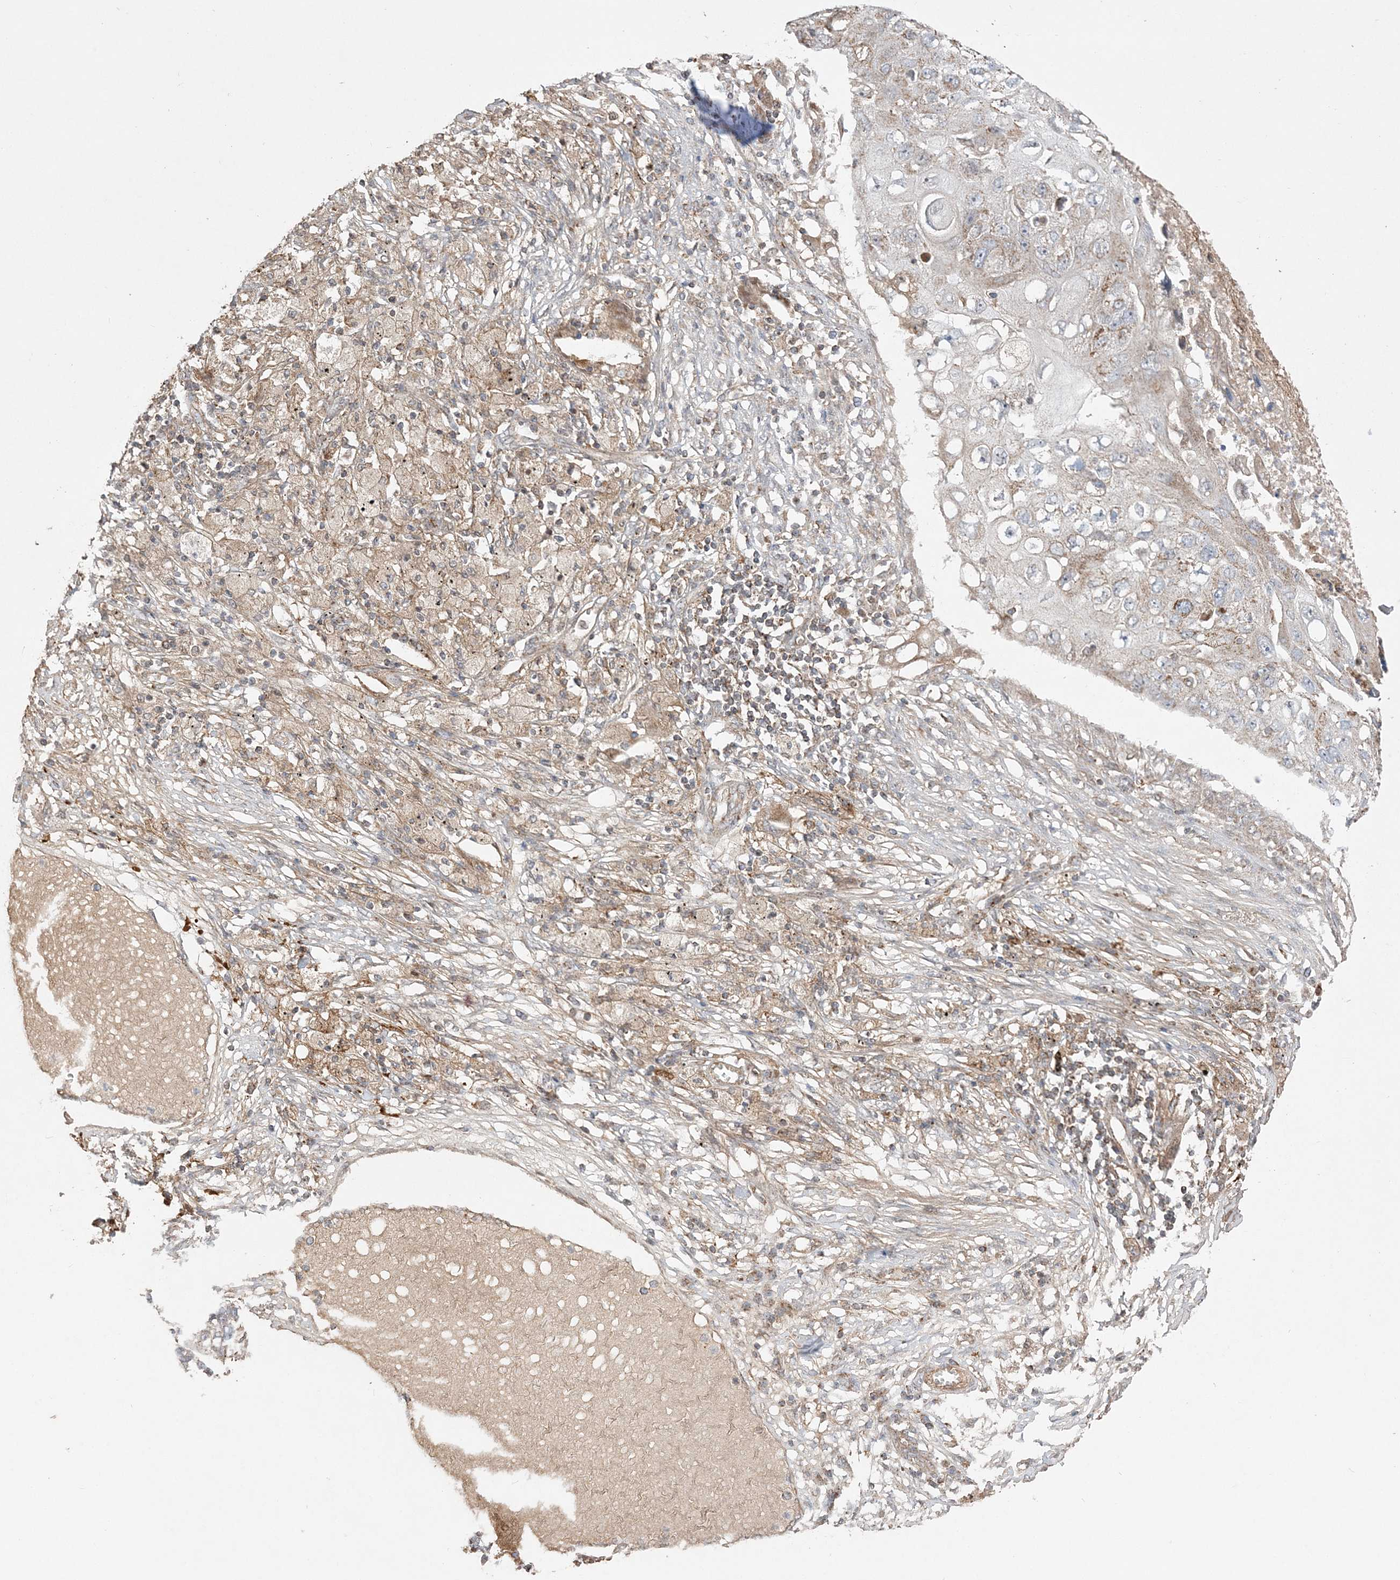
{"staining": {"intensity": "weak", "quantity": "25%-75%", "location": "cytoplasmic/membranous"}, "tissue": "lung cancer", "cell_type": "Tumor cells", "image_type": "cancer", "snomed": [{"axis": "morphology", "description": "Squamous cell carcinoma, NOS"}, {"axis": "topography", "description": "Lung"}], "caption": "Protein staining of lung squamous cell carcinoma tissue exhibits weak cytoplasmic/membranous expression in about 25%-75% of tumor cells. Immunohistochemistry stains the protein of interest in brown and the nuclei are stained blue.", "gene": "SCLT1", "patient": {"sex": "female", "age": 63}}